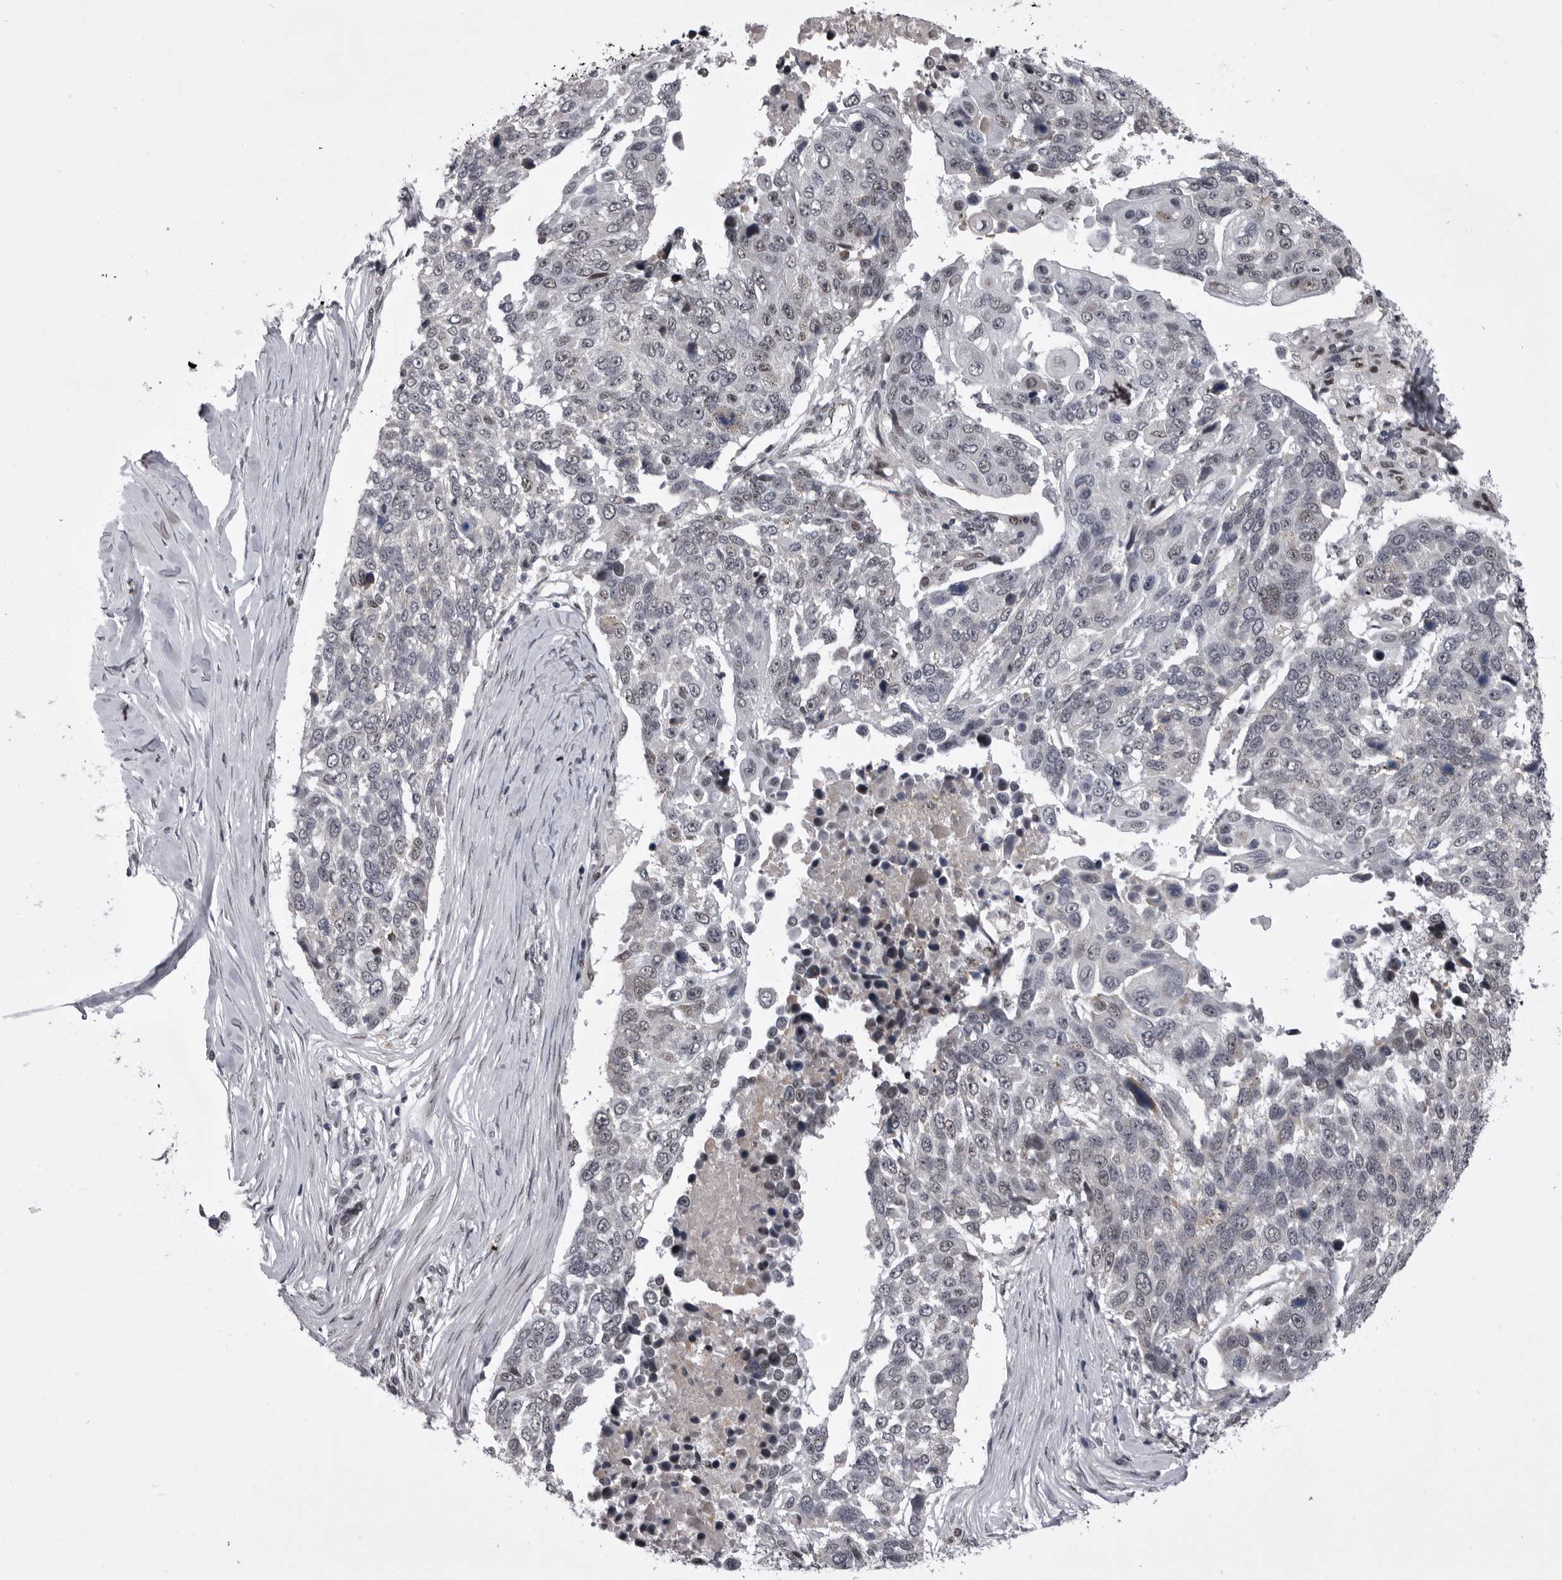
{"staining": {"intensity": "negative", "quantity": "none", "location": "none"}, "tissue": "lung cancer", "cell_type": "Tumor cells", "image_type": "cancer", "snomed": [{"axis": "morphology", "description": "Squamous cell carcinoma, NOS"}, {"axis": "topography", "description": "Lung"}], "caption": "This is an IHC histopathology image of lung squamous cell carcinoma. There is no staining in tumor cells.", "gene": "PRPF3", "patient": {"sex": "male", "age": 66}}